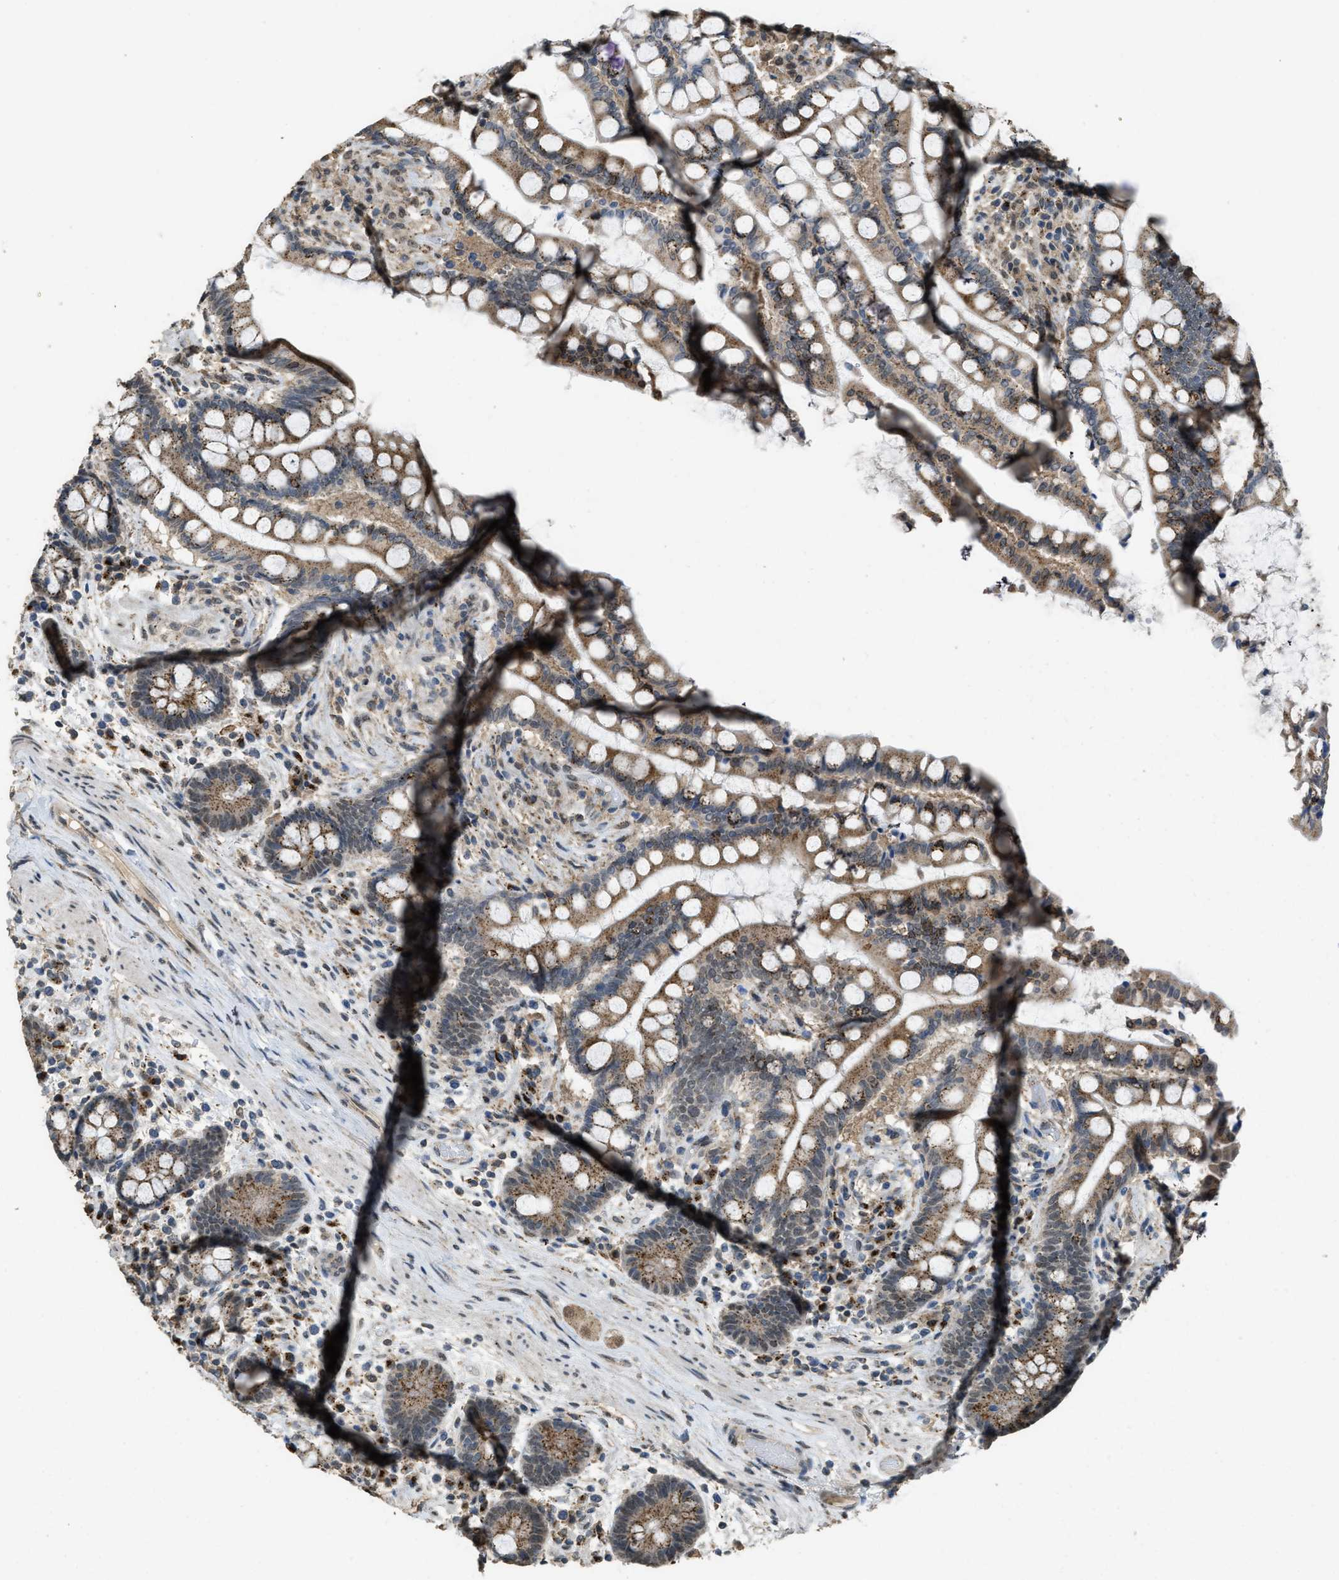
{"staining": {"intensity": "moderate", "quantity": ">75%", "location": "cytoplasmic/membranous"}, "tissue": "colon", "cell_type": "Endothelial cells", "image_type": "normal", "snomed": [{"axis": "morphology", "description": "Normal tissue, NOS"}, {"axis": "topography", "description": "Colon"}], "caption": "Colon stained with a brown dye demonstrates moderate cytoplasmic/membranous positive staining in about >75% of endothelial cells.", "gene": "IPO7", "patient": {"sex": "male", "age": 73}}